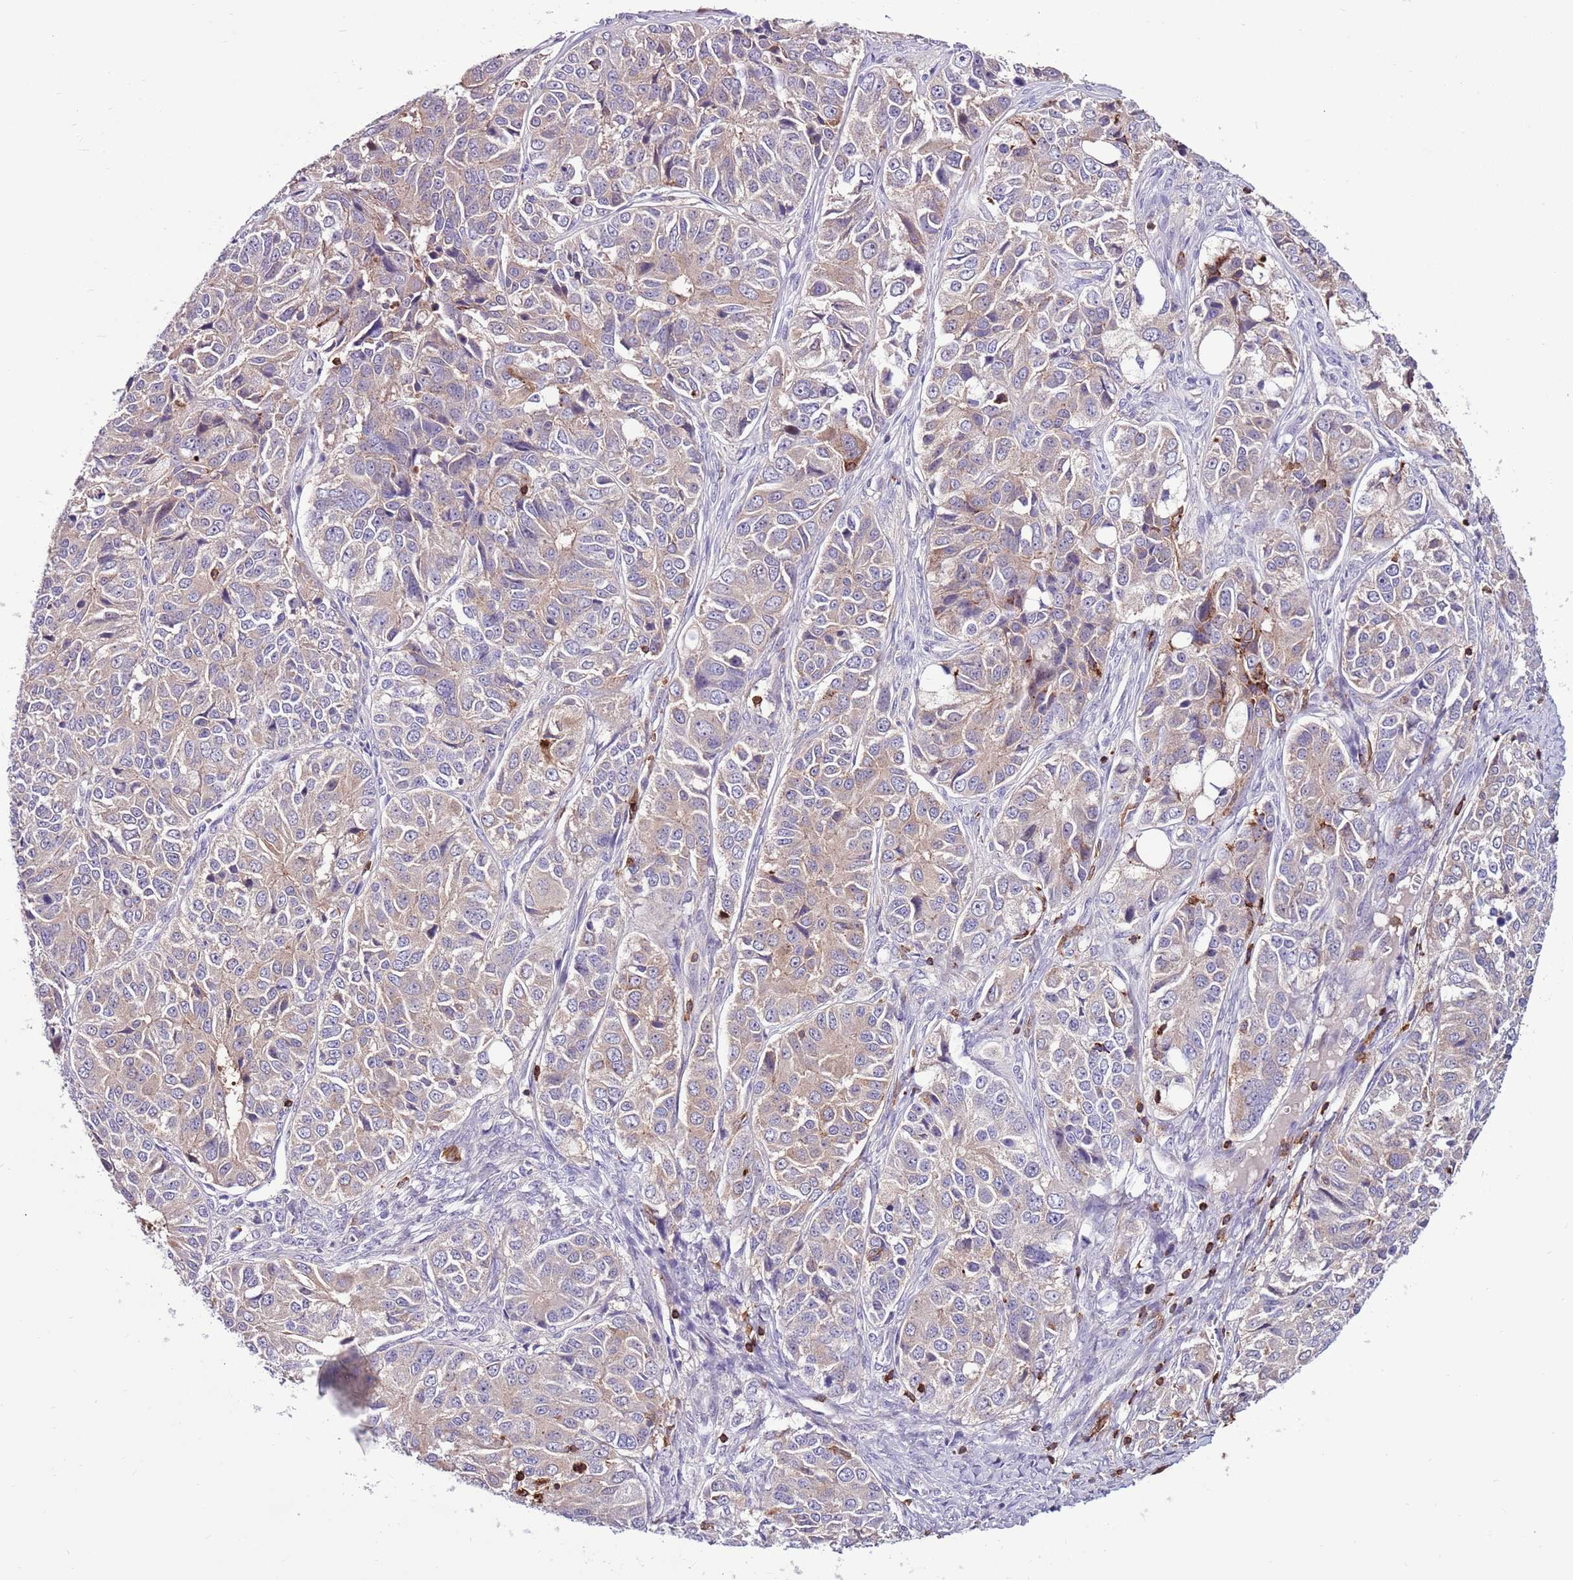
{"staining": {"intensity": "weak", "quantity": "<25%", "location": "cytoplasmic/membranous"}, "tissue": "ovarian cancer", "cell_type": "Tumor cells", "image_type": "cancer", "snomed": [{"axis": "morphology", "description": "Carcinoma, endometroid"}, {"axis": "topography", "description": "Ovary"}], "caption": "Endometroid carcinoma (ovarian) was stained to show a protein in brown. There is no significant positivity in tumor cells.", "gene": "ZSWIM1", "patient": {"sex": "female", "age": 51}}